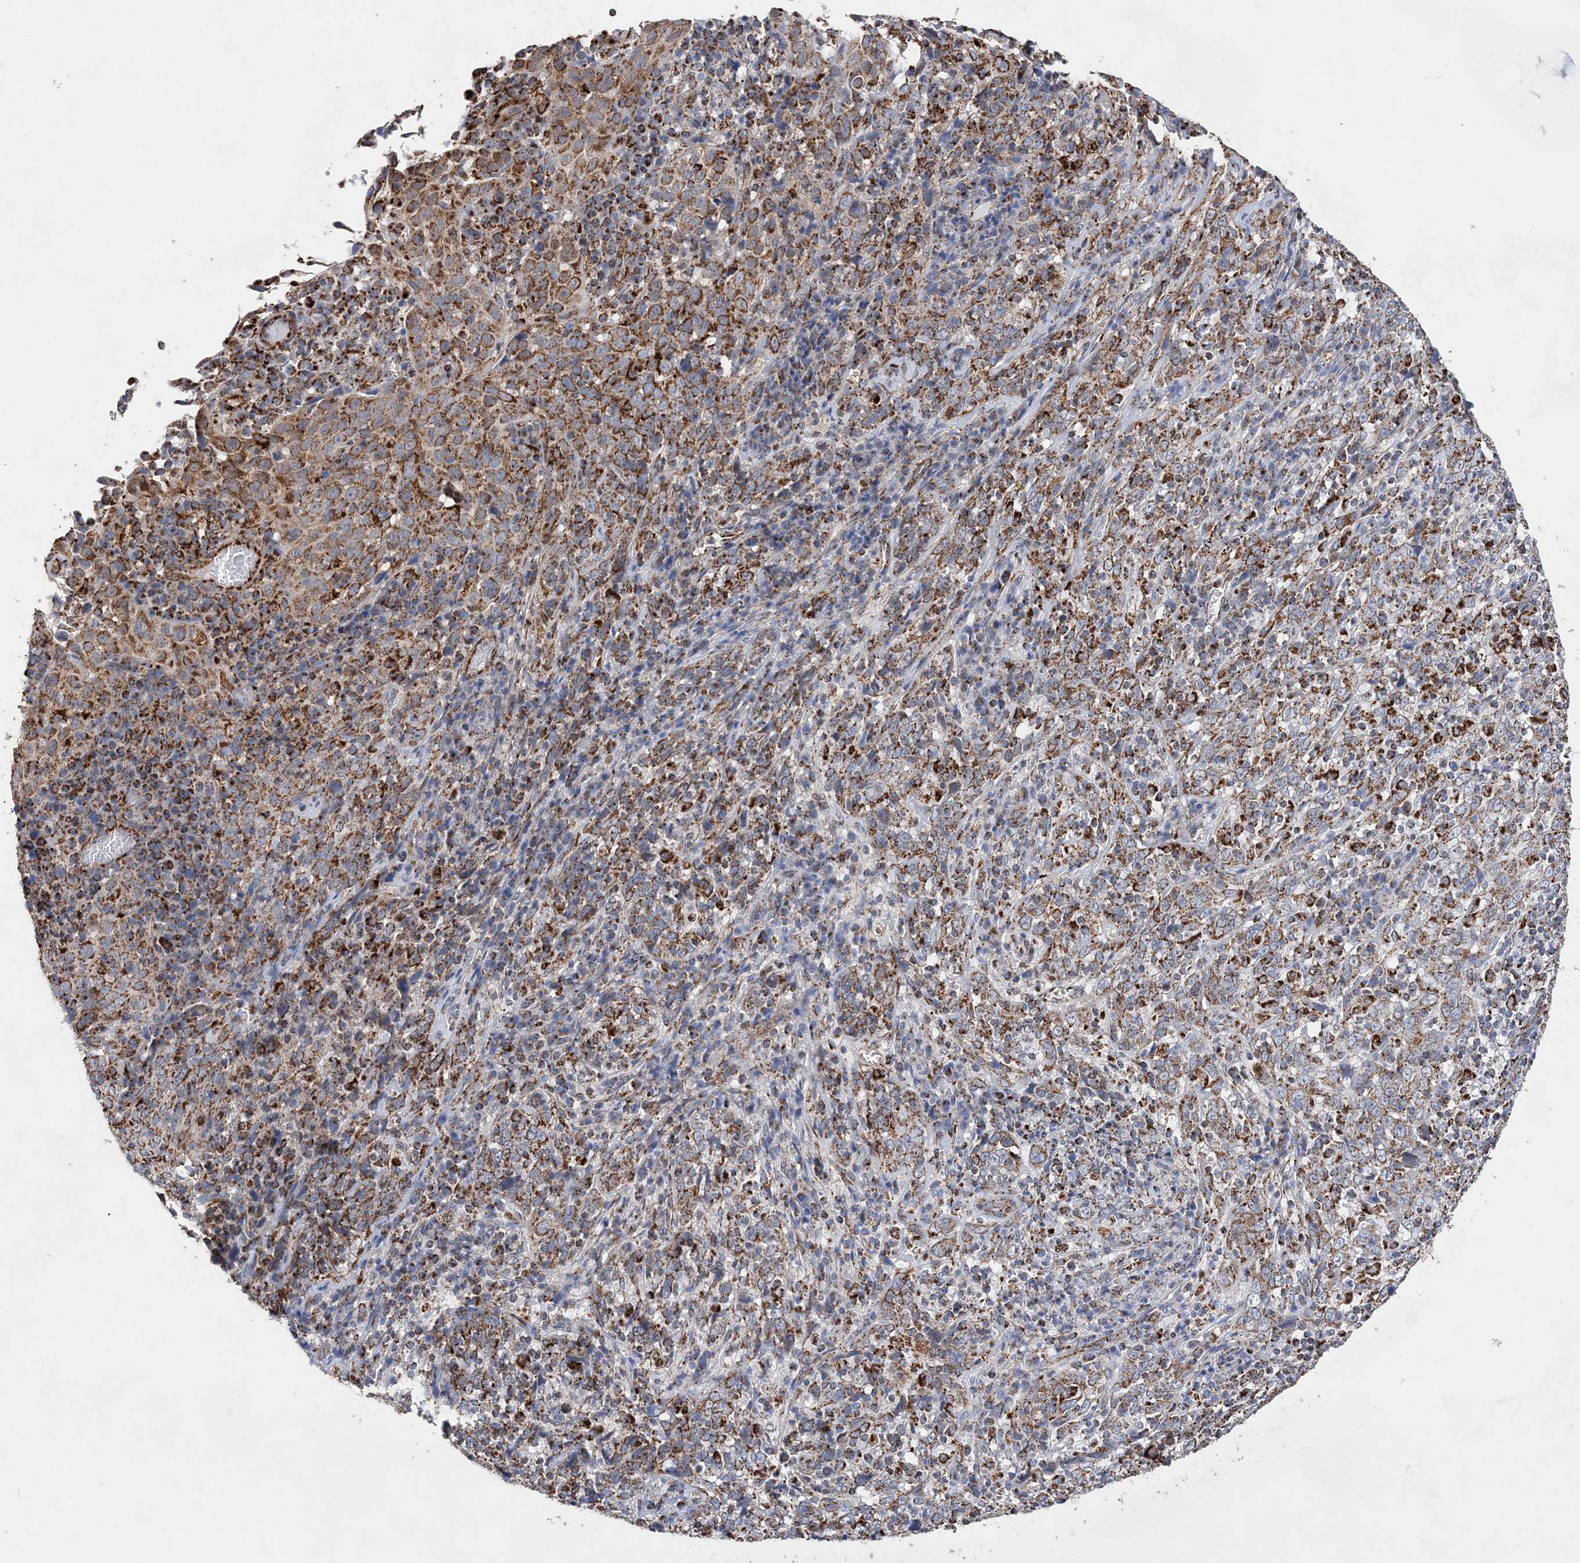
{"staining": {"intensity": "strong", "quantity": ">75%", "location": "cytoplasmic/membranous"}, "tissue": "cervical cancer", "cell_type": "Tumor cells", "image_type": "cancer", "snomed": [{"axis": "morphology", "description": "Squamous cell carcinoma, NOS"}, {"axis": "topography", "description": "Cervix"}], "caption": "Cervical cancer (squamous cell carcinoma) stained with DAB (3,3'-diaminobenzidine) immunohistochemistry (IHC) demonstrates high levels of strong cytoplasmic/membranous expression in approximately >75% of tumor cells.", "gene": "ACOT9", "patient": {"sex": "female", "age": 46}}